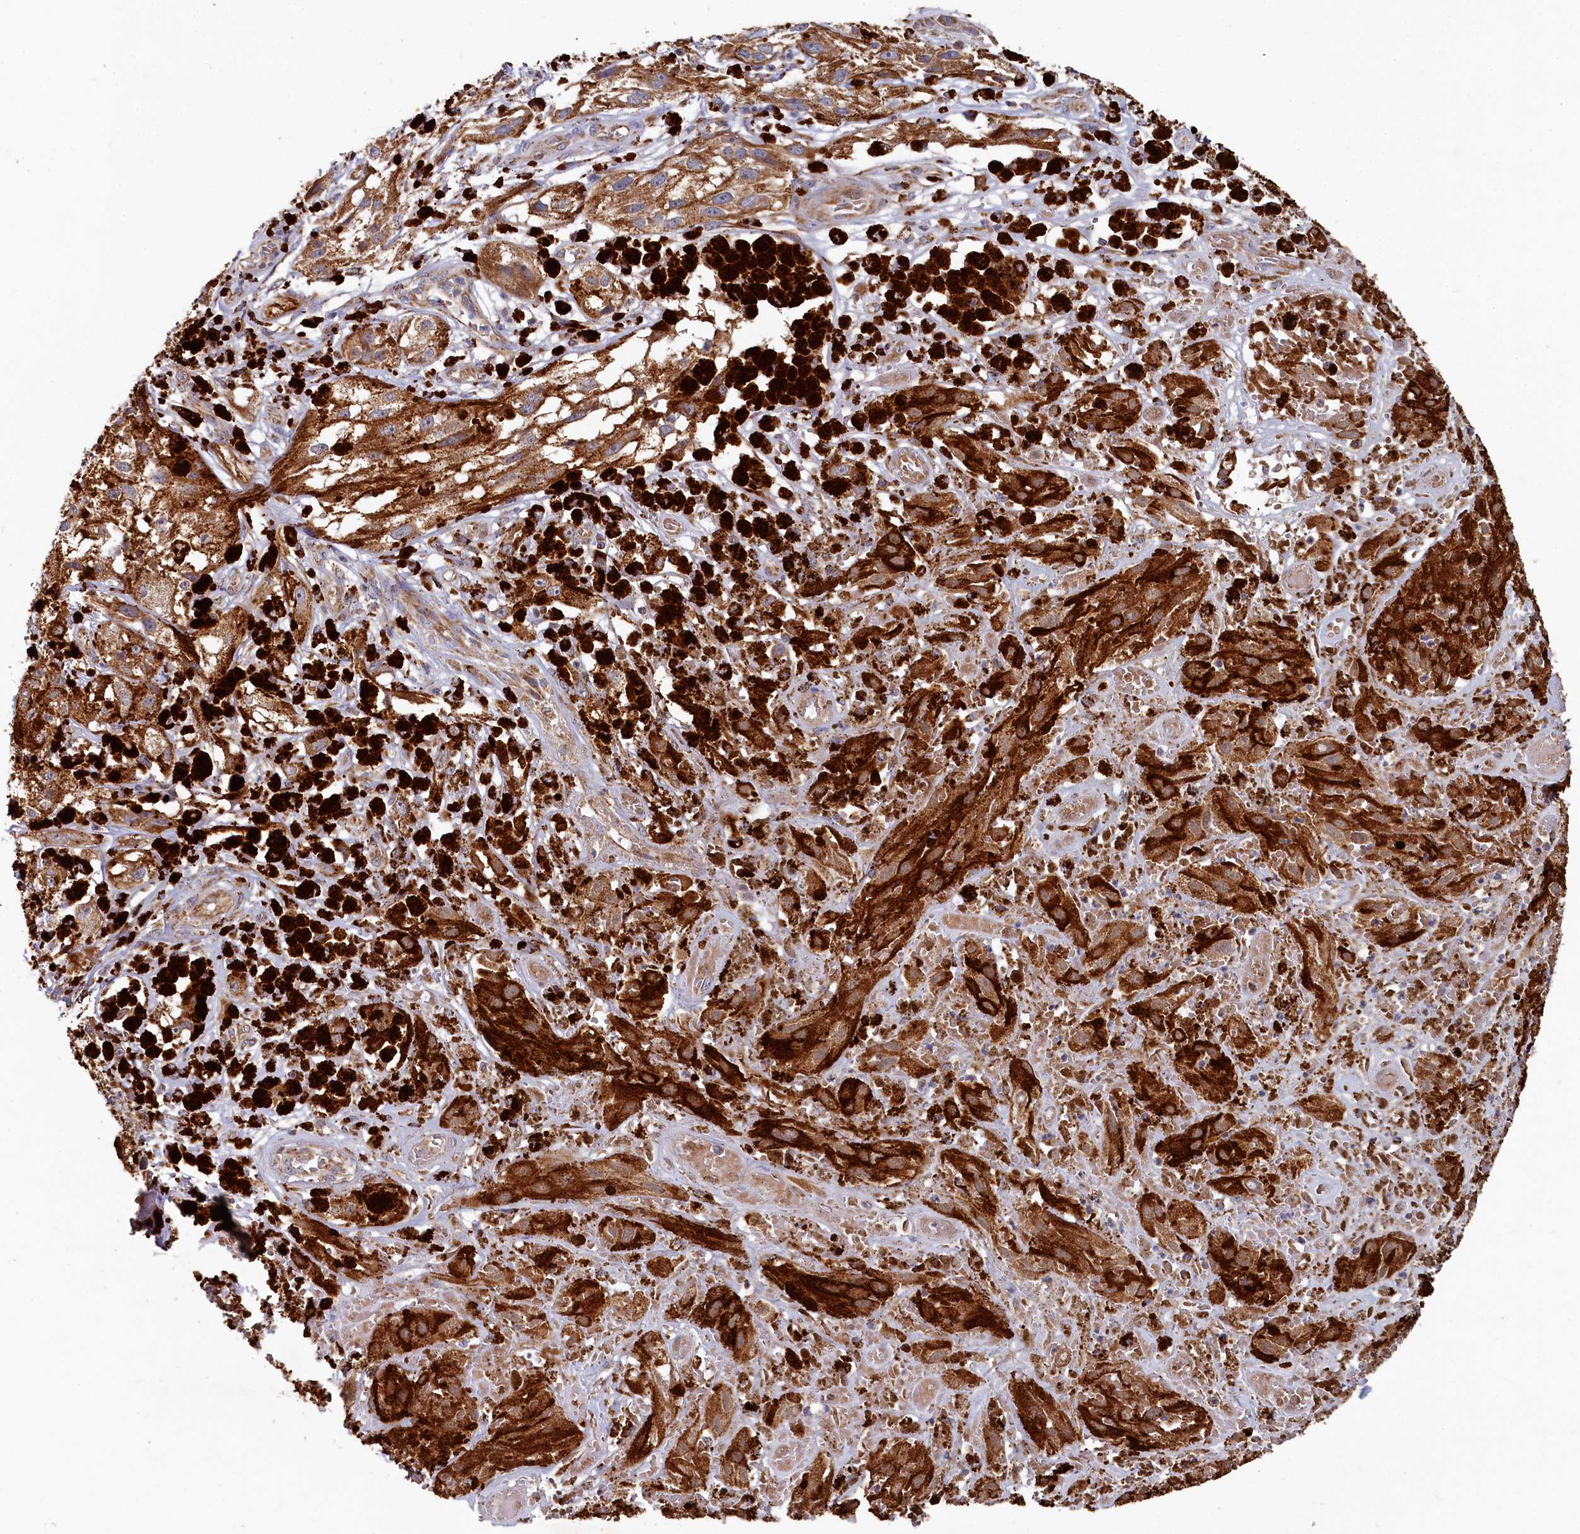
{"staining": {"intensity": "strong", "quantity": ">75%", "location": "cytoplasmic/membranous"}, "tissue": "melanoma", "cell_type": "Tumor cells", "image_type": "cancer", "snomed": [{"axis": "morphology", "description": "Malignant melanoma, NOS"}, {"axis": "topography", "description": "Skin"}], "caption": "Malignant melanoma was stained to show a protein in brown. There is high levels of strong cytoplasmic/membranous staining in approximately >75% of tumor cells. Using DAB (3,3'-diaminobenzidine) (brown) and hematoxylin (blue) stains, captured at high magnification using brightfield microscopy.", "gene": "HAUS2", "patient": {"sex": "male", "age": 88}}